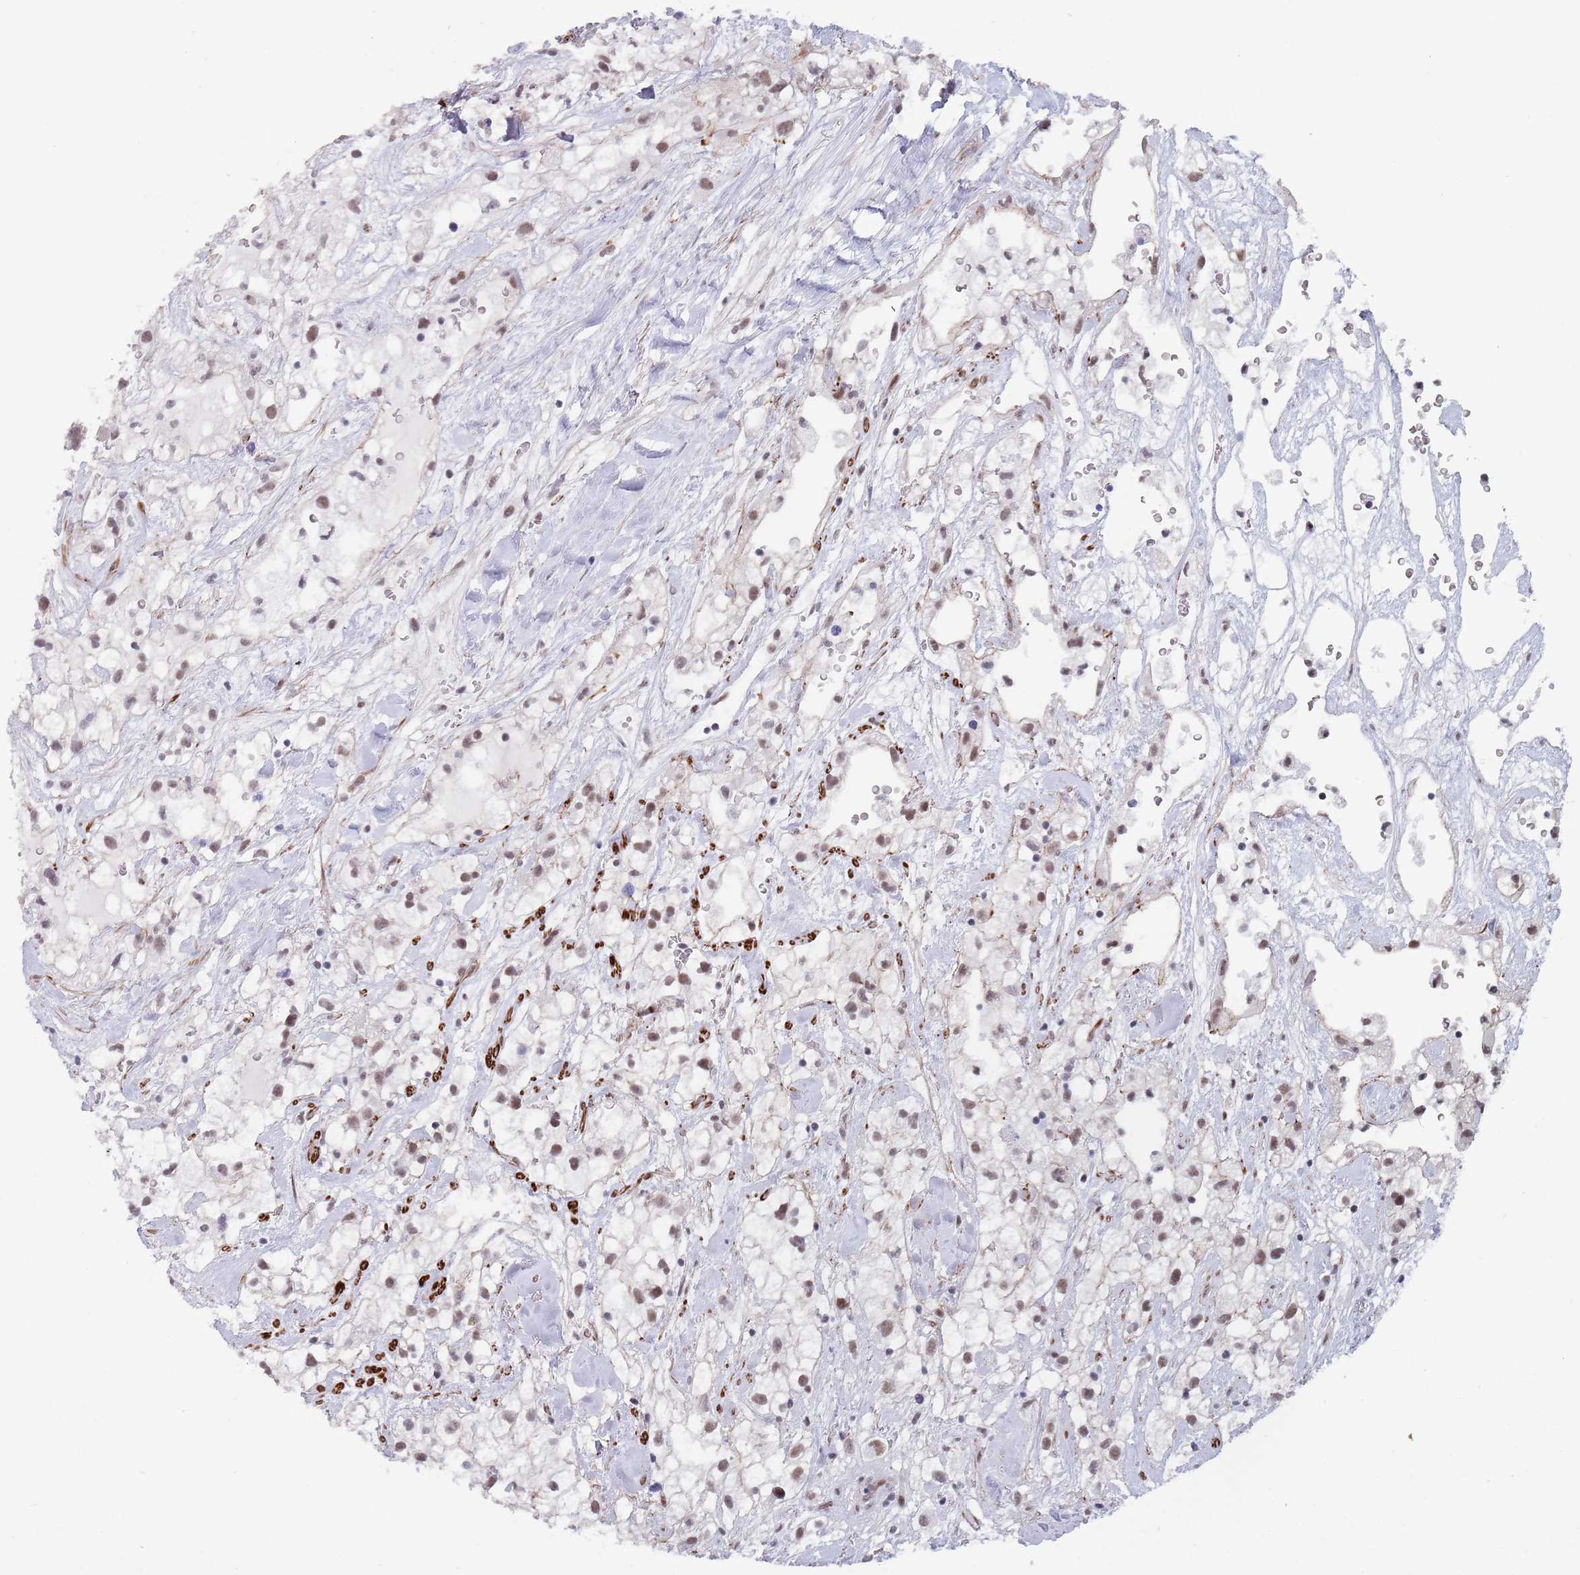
{"staining": {"intensity": "weak", "quantity": ">75%", "location": "nuclear"}, "tissue": "renal cancer", "cell_type": "Tumor cells", "image_type": "cancer", "snomed": [{"axis": "morphology", "description": "Adenocarcinoma, NOS"}, {"axis": "topography", "description": "Kidney"}], "caption": "Protein analysis of renal cancer tissue shows weak nuclear expression in about >75% of tumor cells.", "gene": "OR5A2", "patient": {"sex": "male", "age": 59}}